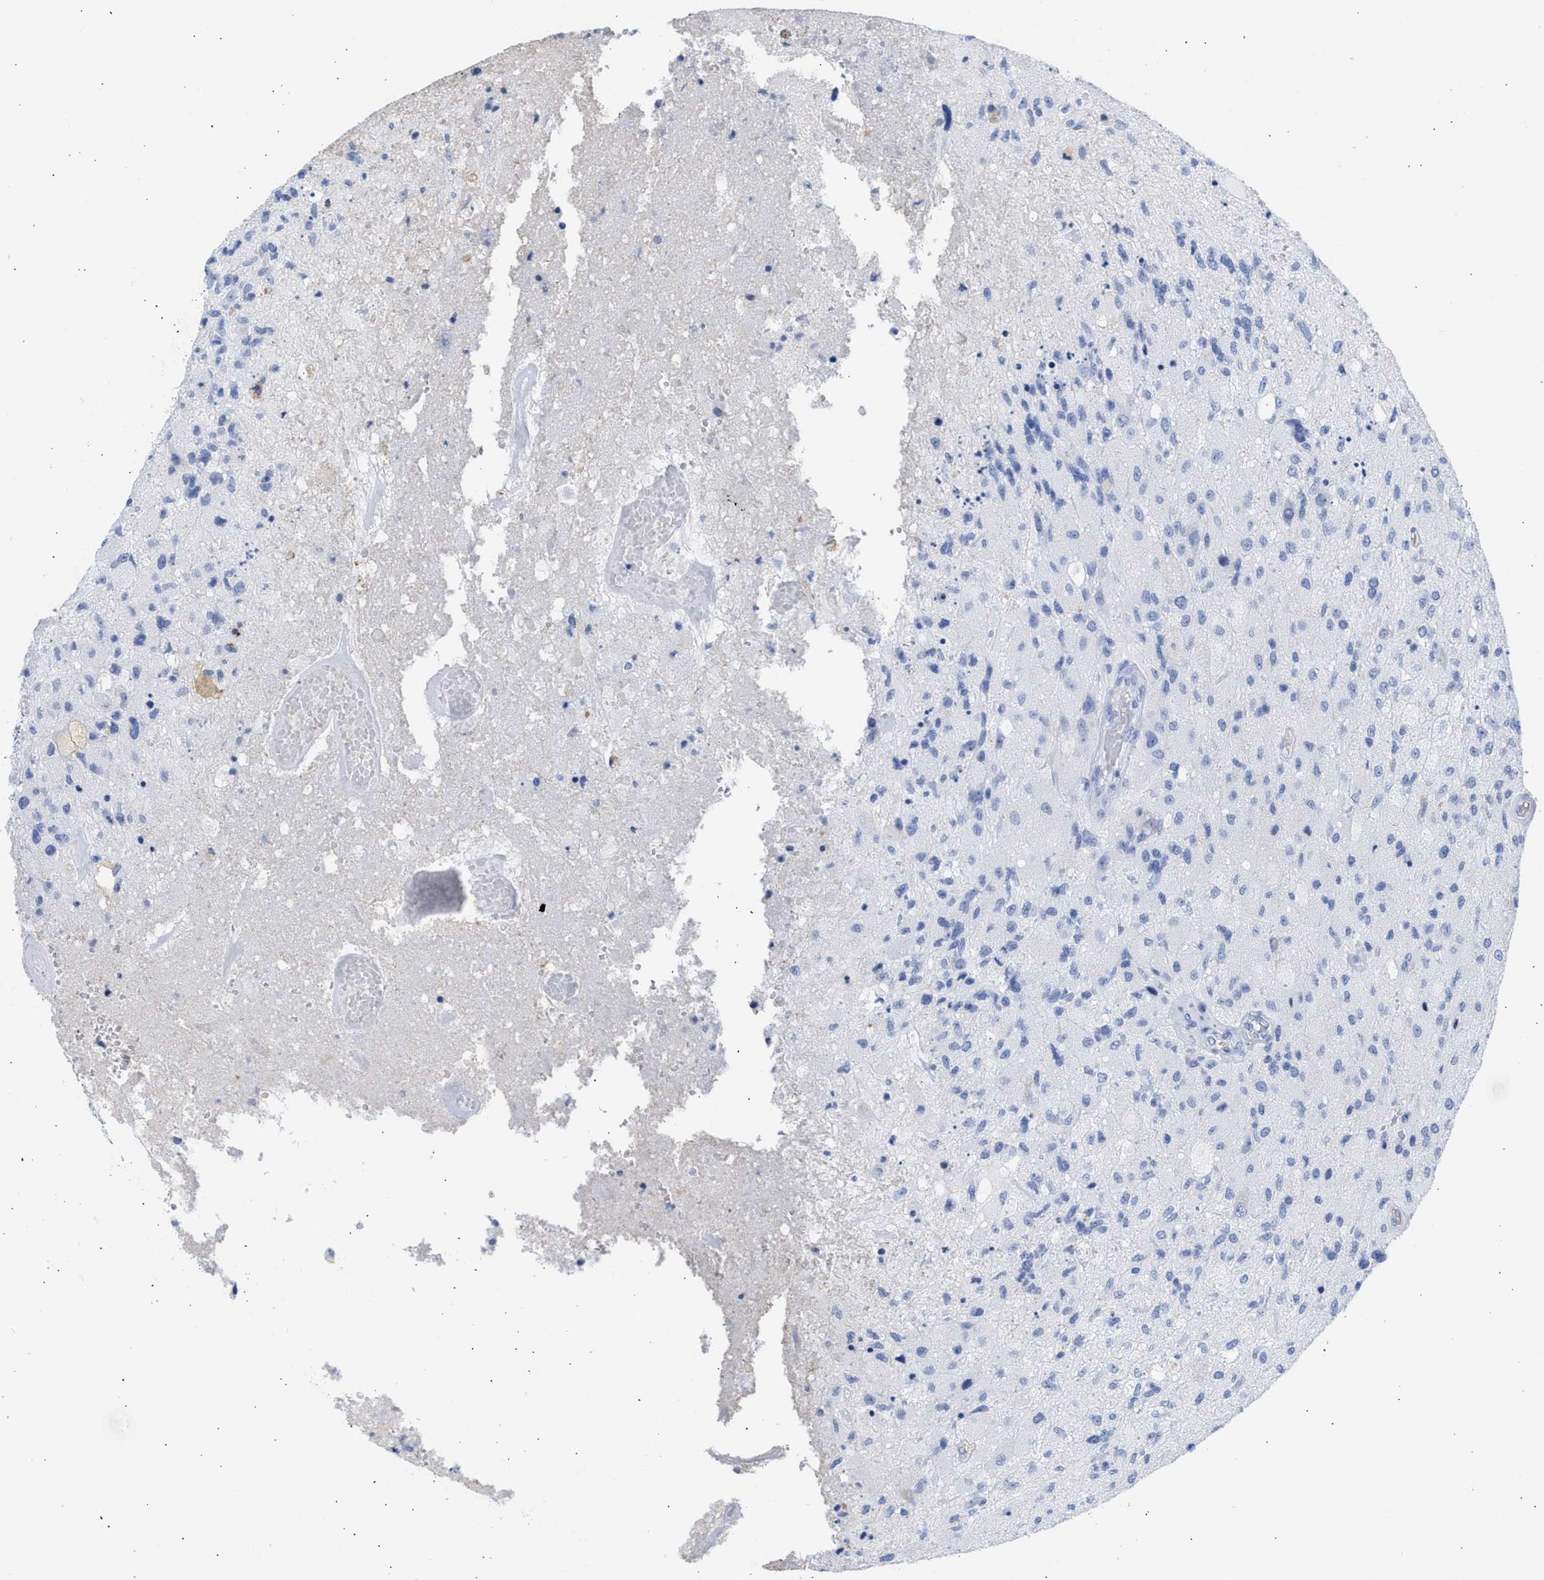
{"staining": {"intensity": "negative", "quantity": "none", "location": "none"}, "tissue": "glioma", "cell_type": "Tumor cells", "image_type": "cancer", "snomed": [{"axis": "morphology", "description": "Normal tissue, NOS"}, {"axis": "morphology", "description": "Glioma, malignant, High grade"}, {"axis": "topography", "description": "Cerebral cortex"}], "caption": "The IHC photomicrograph has no significant staining in tumor cells of glioma tissue. The staining was performed using DAB to visualize the protein expression in brown, while the nuclei were stained in blue with hematoxylin (Magnification: 20x).", "gene": "RSPH1", "patient": {"sex": "male", "age": 77}}